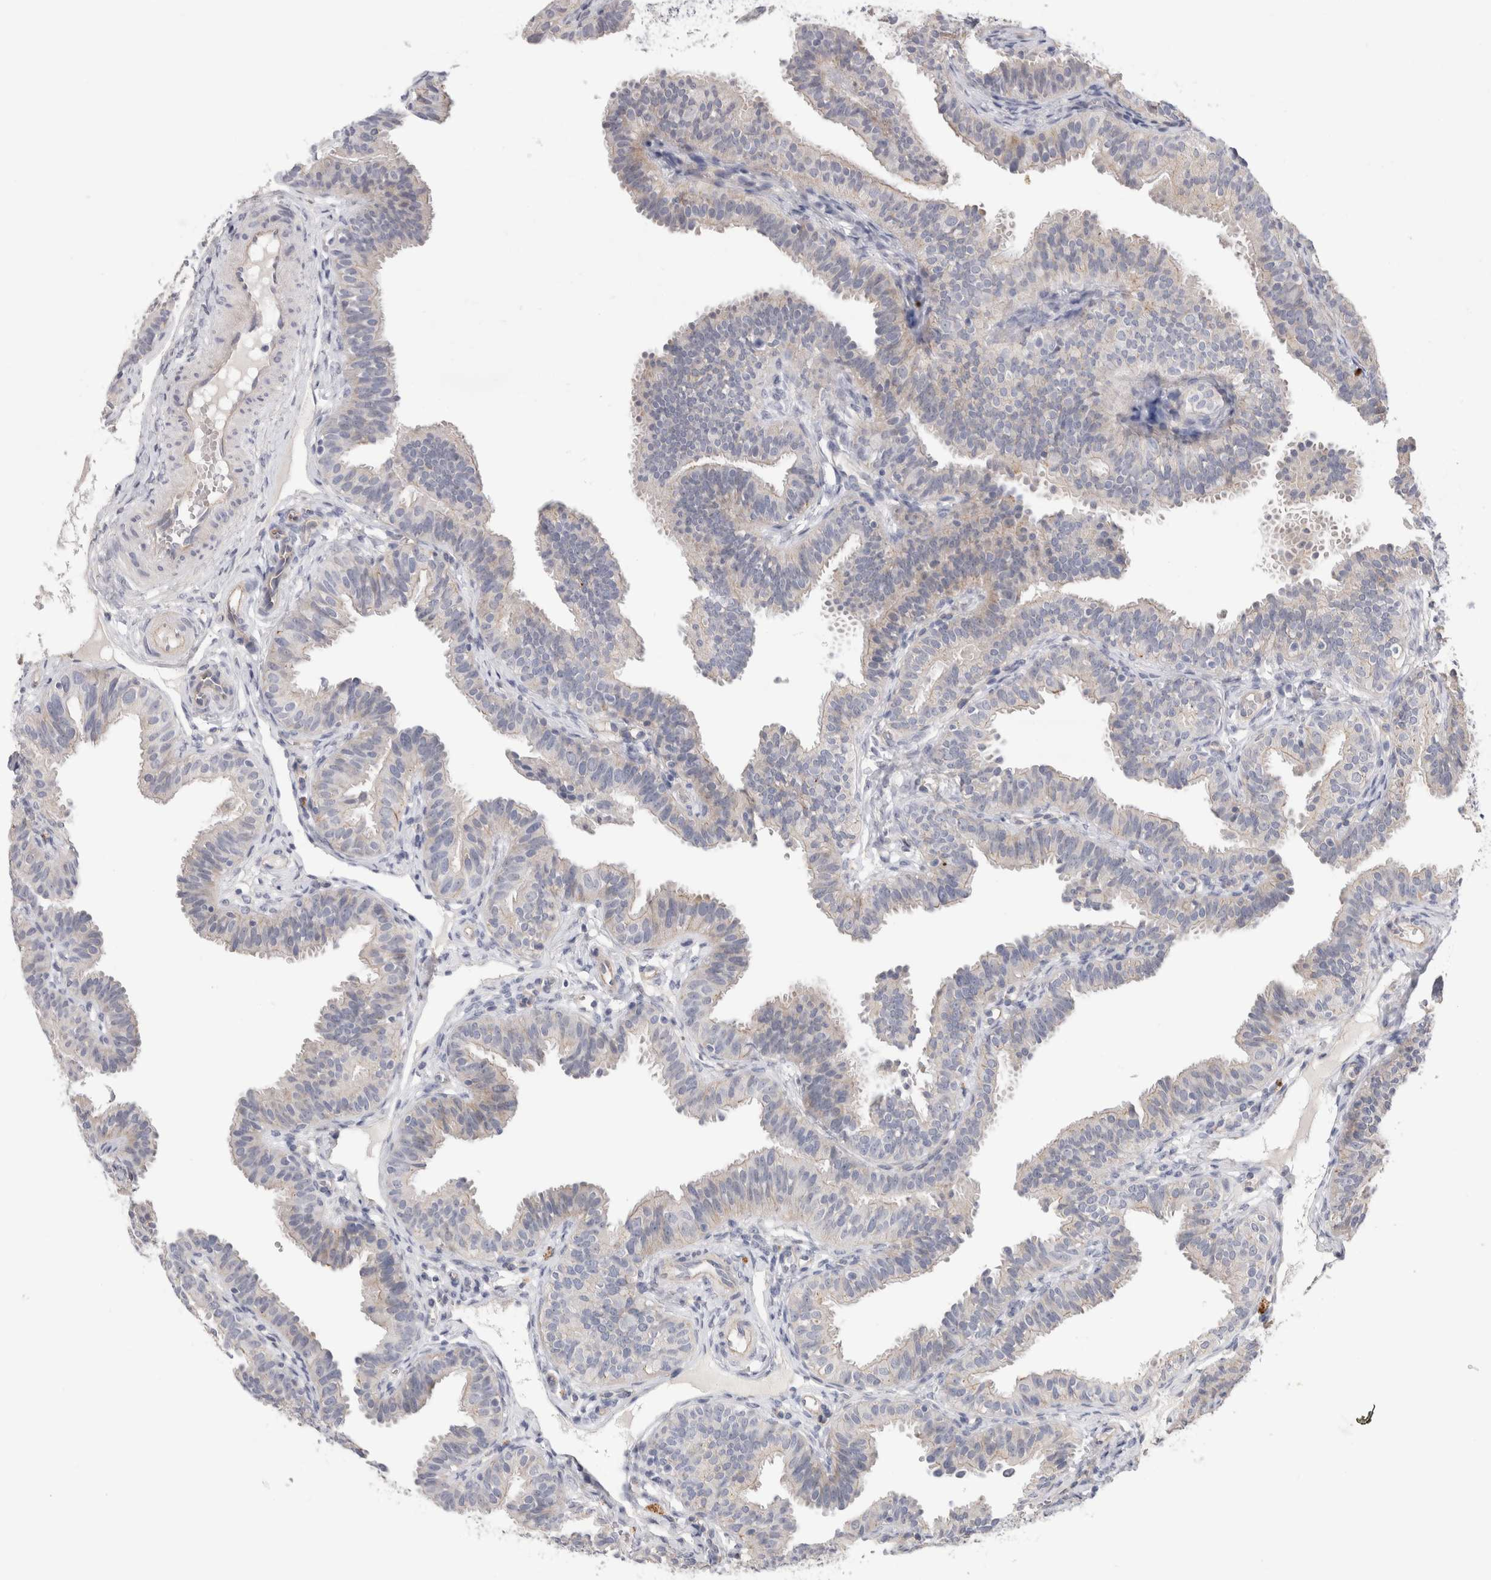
{"staining": {"intensity": "weak", "quantity": "<25%", "location": "cytoplasmic/membranous"}, "tissue": "fallopian tube", "cell_type": "Glandular cells", "image_type": "normal", "snomed": [{"axis": "morphology", "description": "Normal tissue, NOS"}, {"axis": "topography", "description": "Fallopian tube"}], "caption": "Photomicrograph shows no protein staining in glandular cells of benign fallopian tube. (Stains: DAB (3,3'-diaminobenzidine) immunohistochemistry with hematoxylin counter stain, Microscopy: brightfield microscopy at high magnification).", "gene": "AFP", "patient": {"sex": "female", "age": 35}}